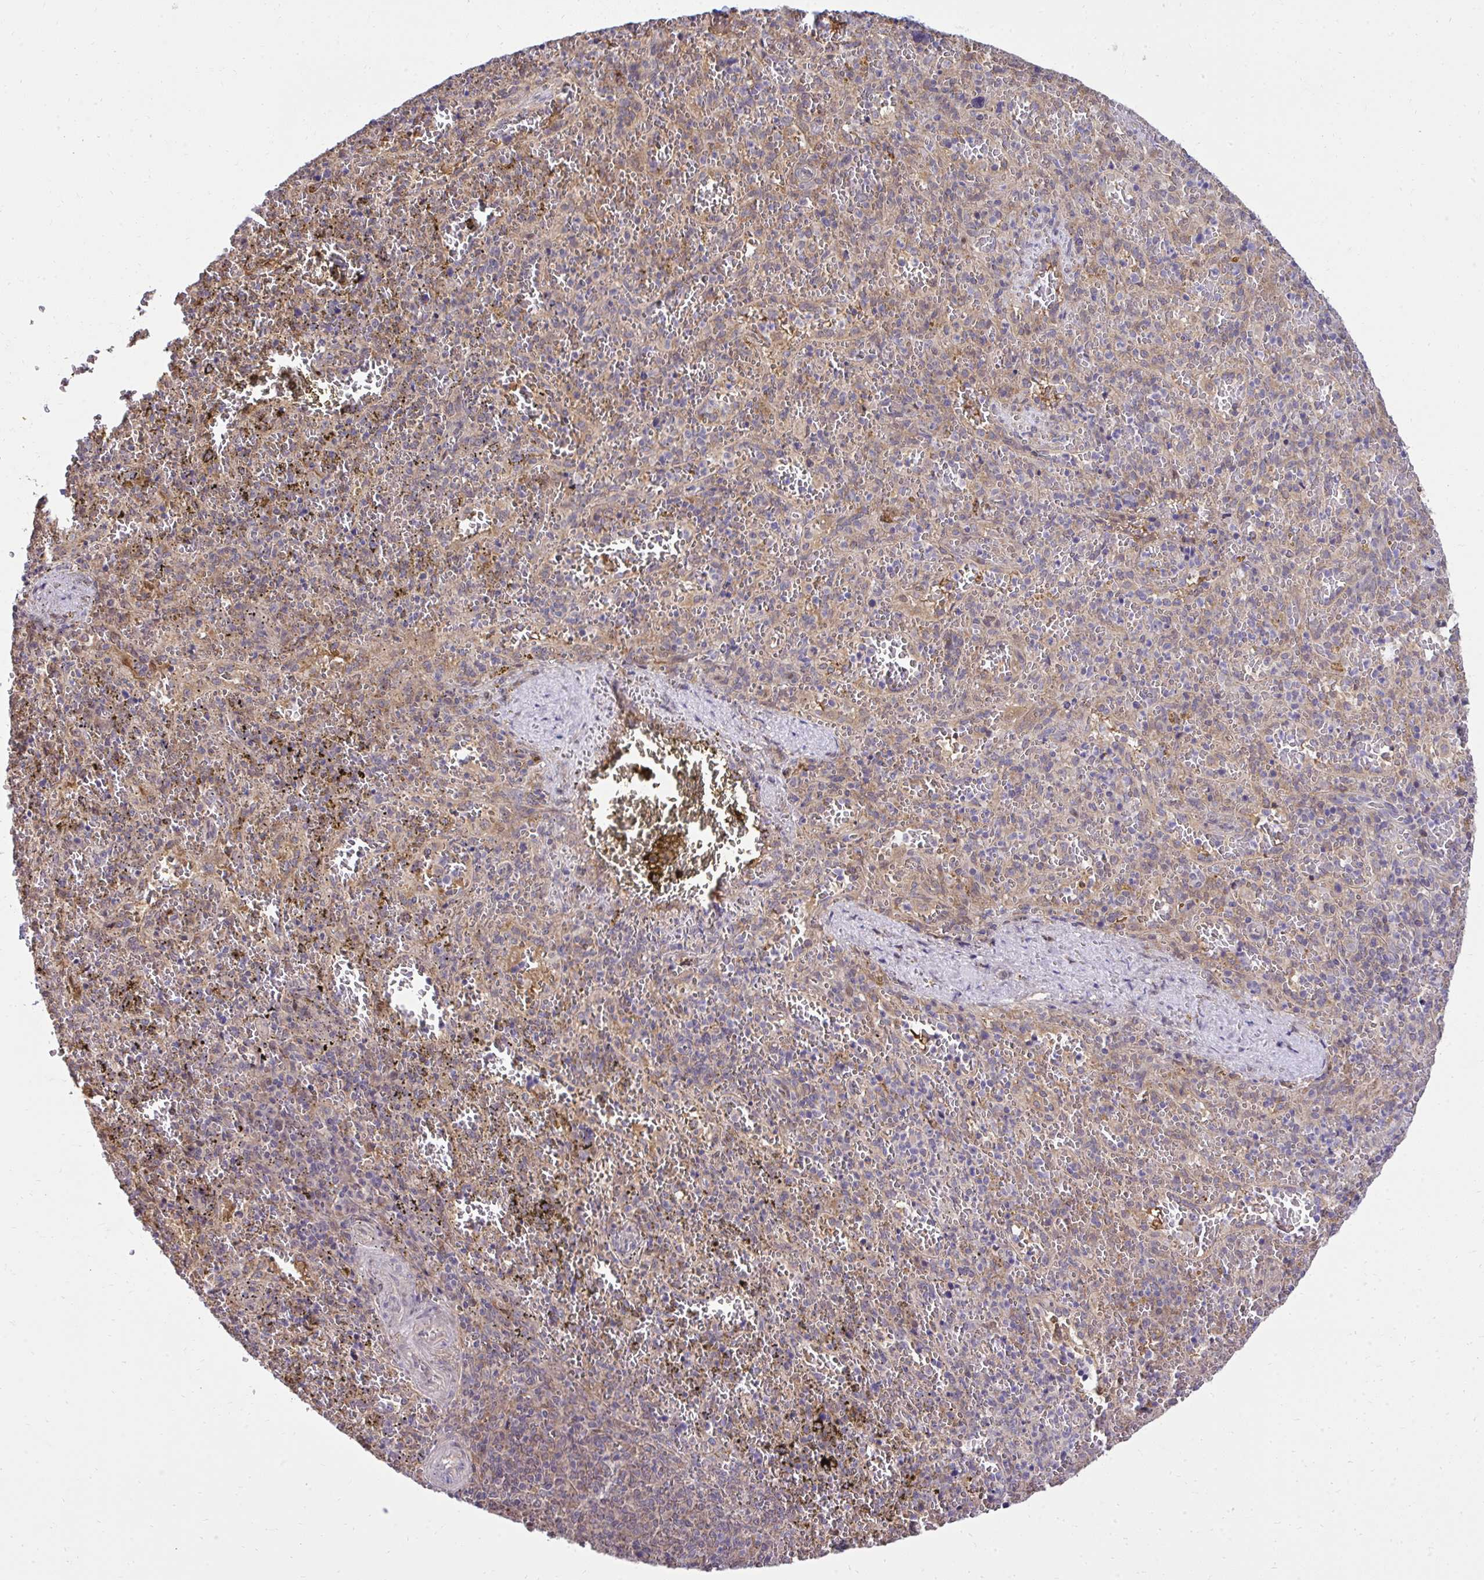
{"staining": {"intensity": "moderate", "quantity": "<25%", "location": "cytoplasmic/membranous"}, "tissue": "spleen", "cell_type": "Cells in red pulp", "image_type": "normal", "snomed": [{"axis": "morphology", "description": "Normal tissue, NOS"}, {"axis": "topography", "description": "Spleen"}], "caption": "Spleen stained with immunohistochemistry shows moderate cytoplasmic/membranous staining in about <25% of cells in red pulp. The staining was performed using DAB, with brown indicating positive protein expression. Nuclei are stained blue with hematoxylin.", "gene": "RDH14", "patient": {"sex": "female", "age": 50}}